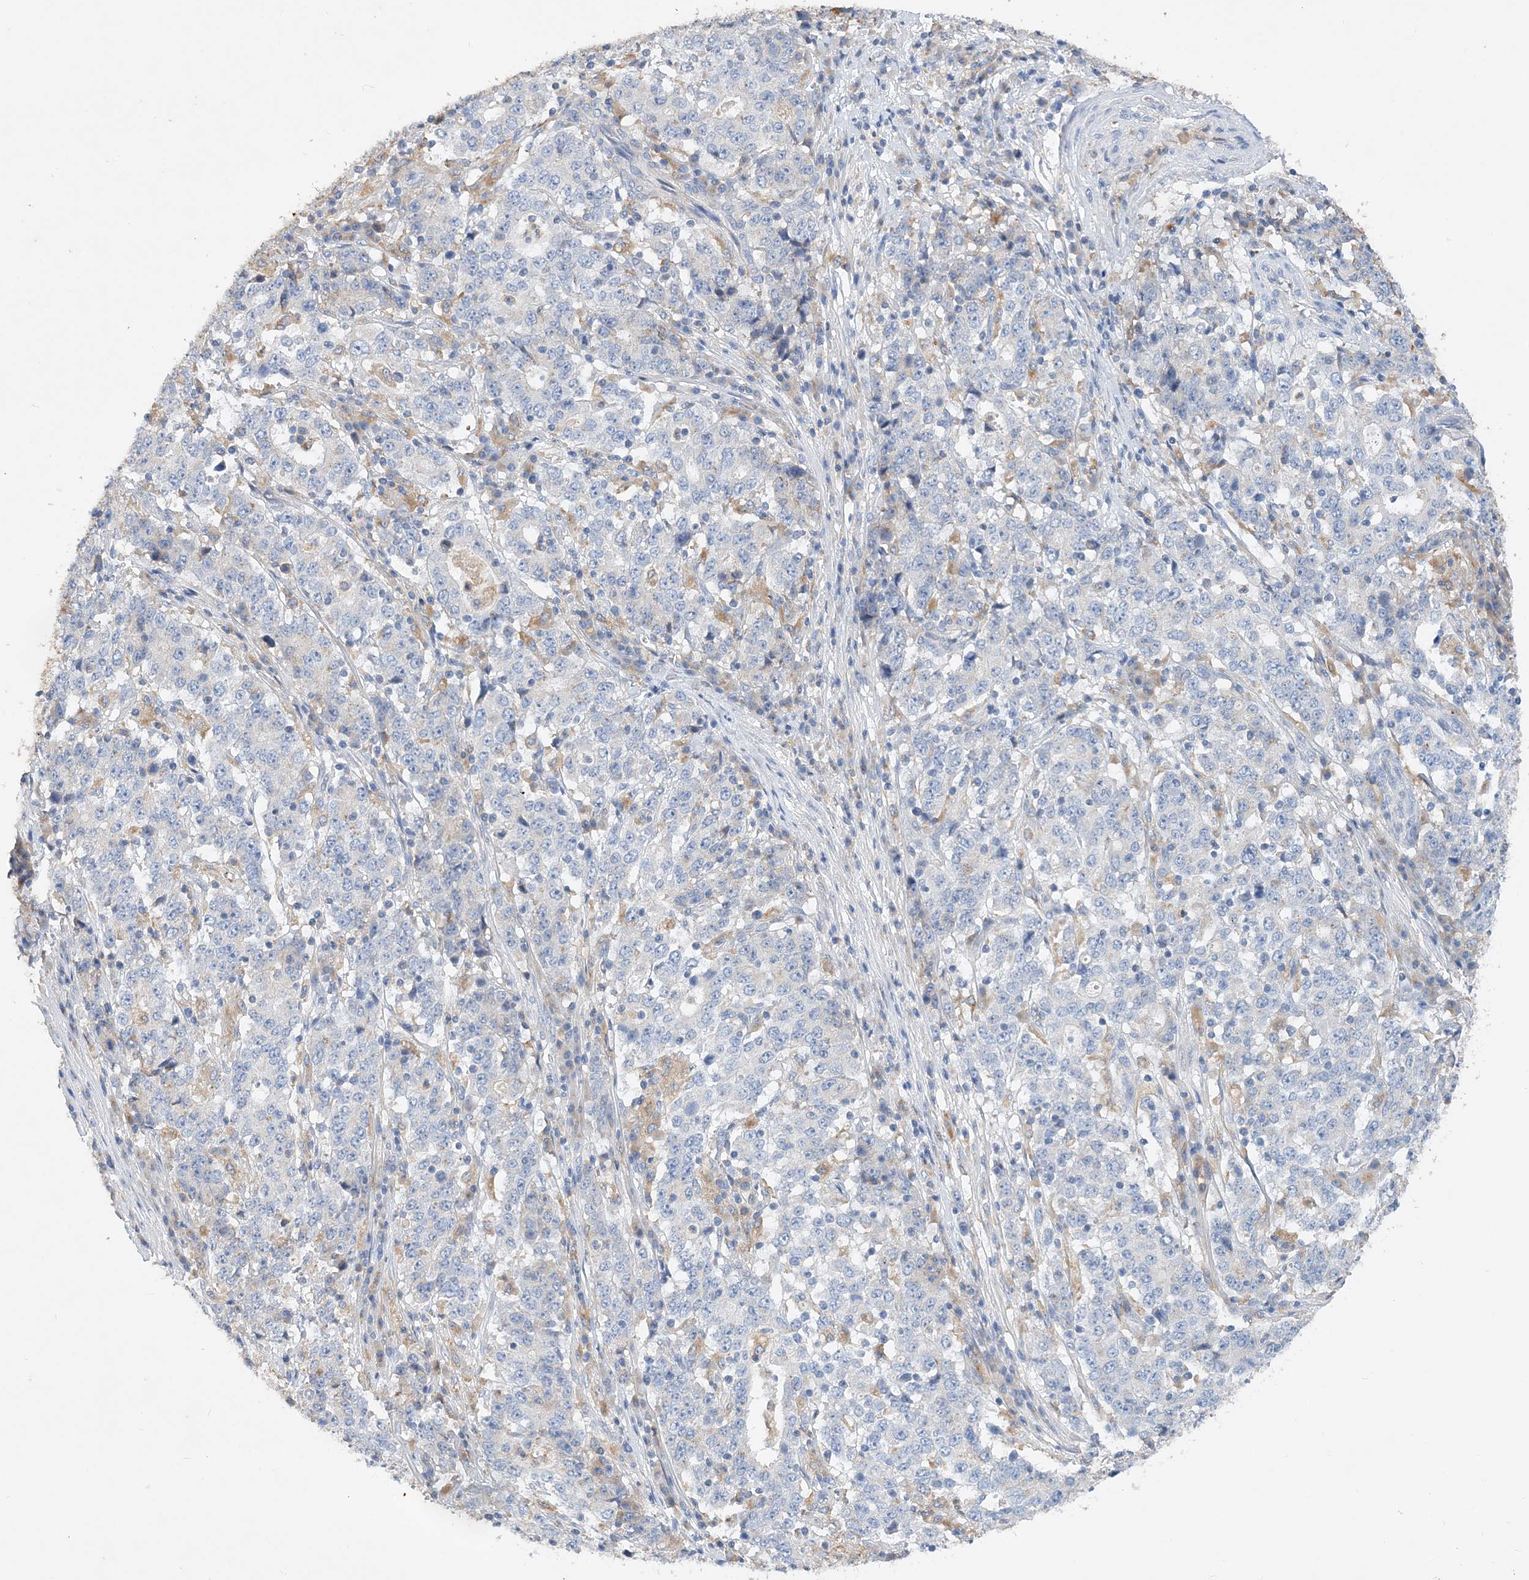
{"staining": {"intensity": "negative", "quantity": "none", "location": "none"}, "tissue": "stomach cancer", "cell_type": "Tumor cells", "image_type": "cancer", "snomed": [{"axis": "morphology", "description": "Adenocarcinoma, NOS"}, {"axis": "topography", "description": "Stomach"}], "caption": "This is a image of immunohistochemistry staining of adenocarcinoma (stomach), which shows no positivity in tumor cells.", "gene": "GRINA", "patient": {"sex": "male", "age": 59}}